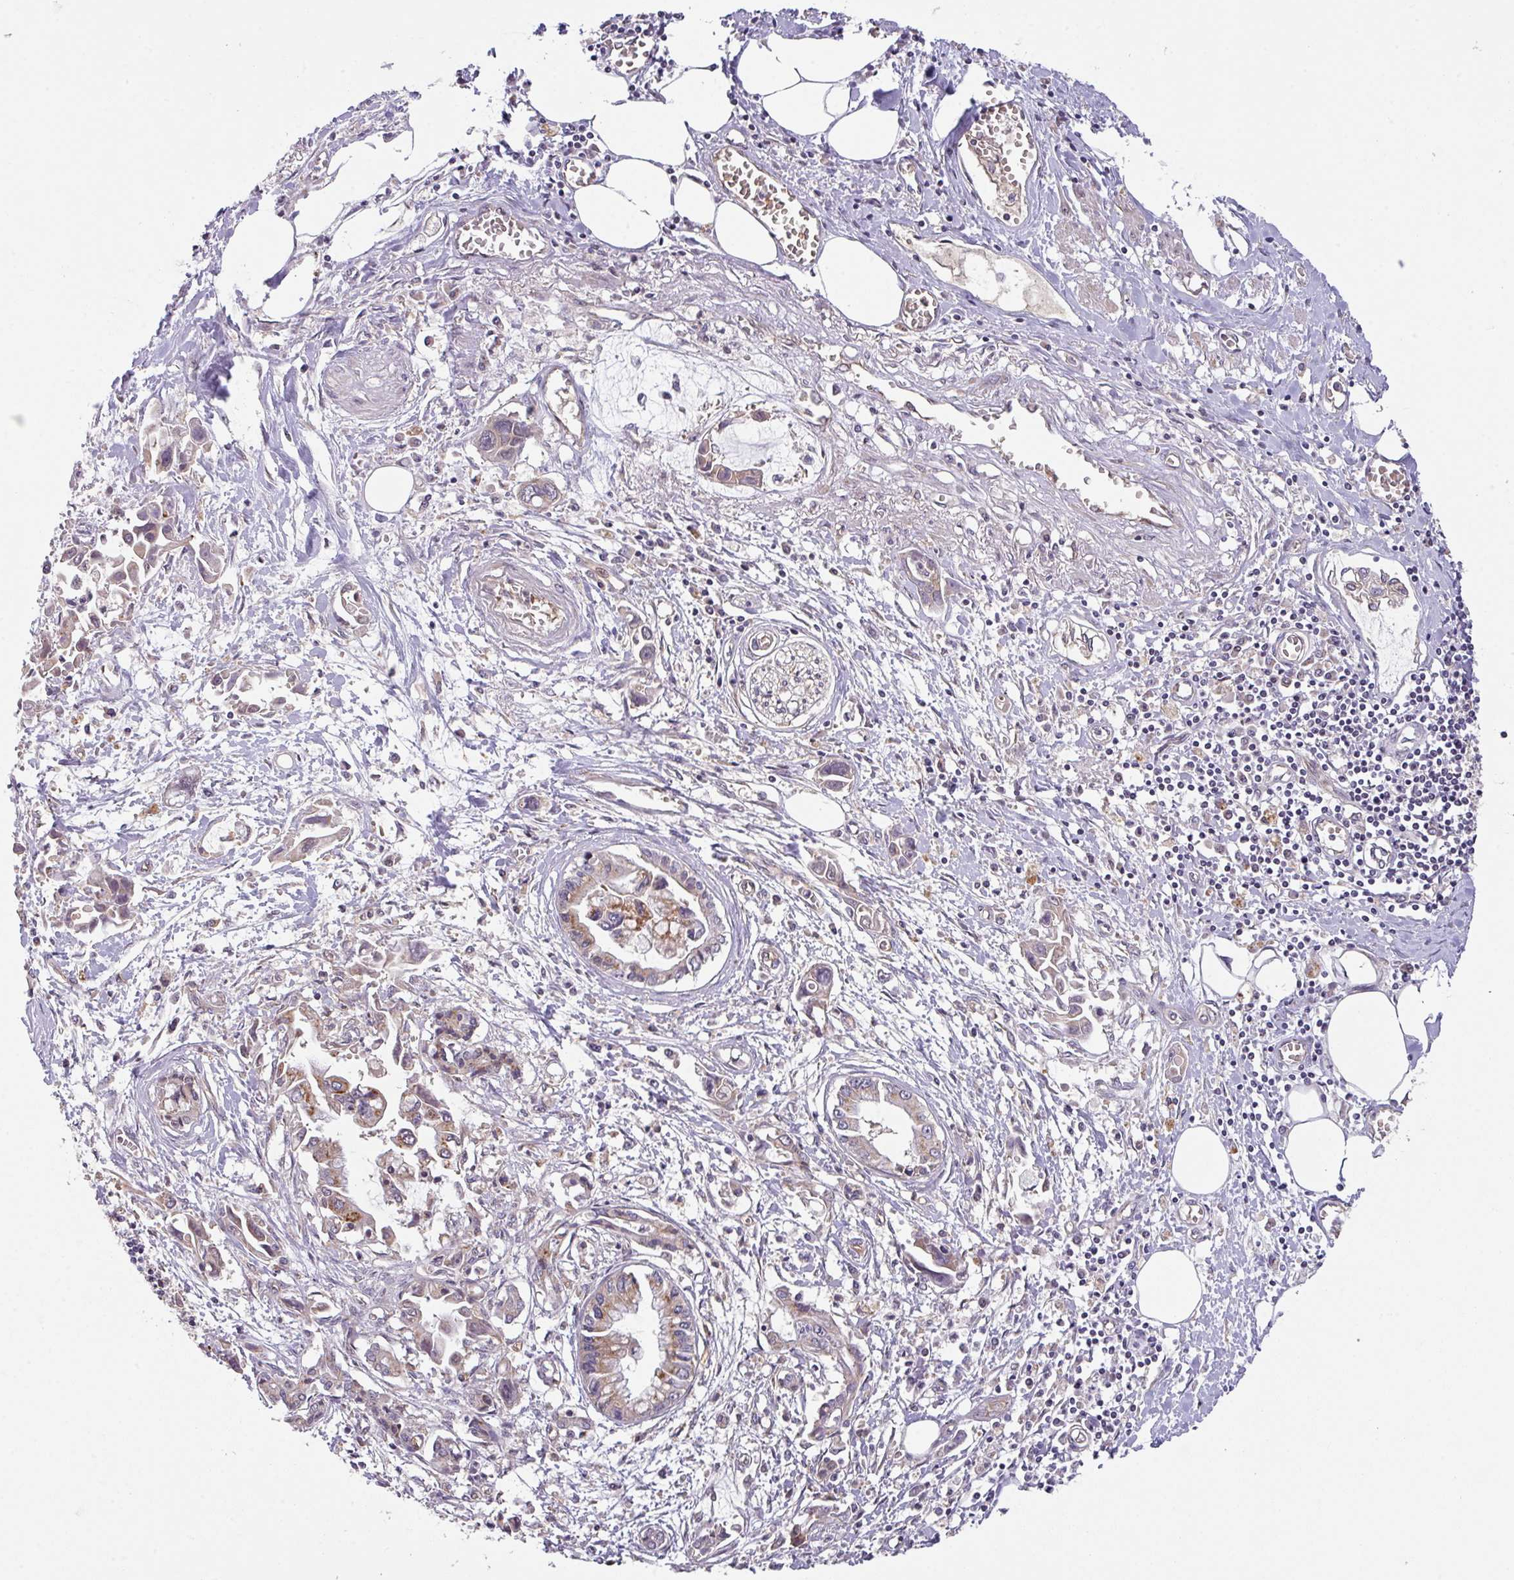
{"staining": {"intensity": "strong", "quantity": "25%-75%", "location": "cytoplasmic/membranous"}, "tissue": "pancreatic cancer", "cell_type": "Tumor cells", "image_type": "cancer", "snomed": [{"axis": "morphology", "description": "Adenocarcinoma, NOS"}, {"axis": "topography", "description": "Pancreas"}], "caption": "Pancreatic adenocarcinoma stained with DAB (3,3'-diaminobenzidine) immunohistochemistry exhibits high levels of strong cytoplasmic/membranous positivity in approximately 25%-75% of tumor cells.", "gene": "CYFIP2", "patient": {"sex": "male", "age": 84}}